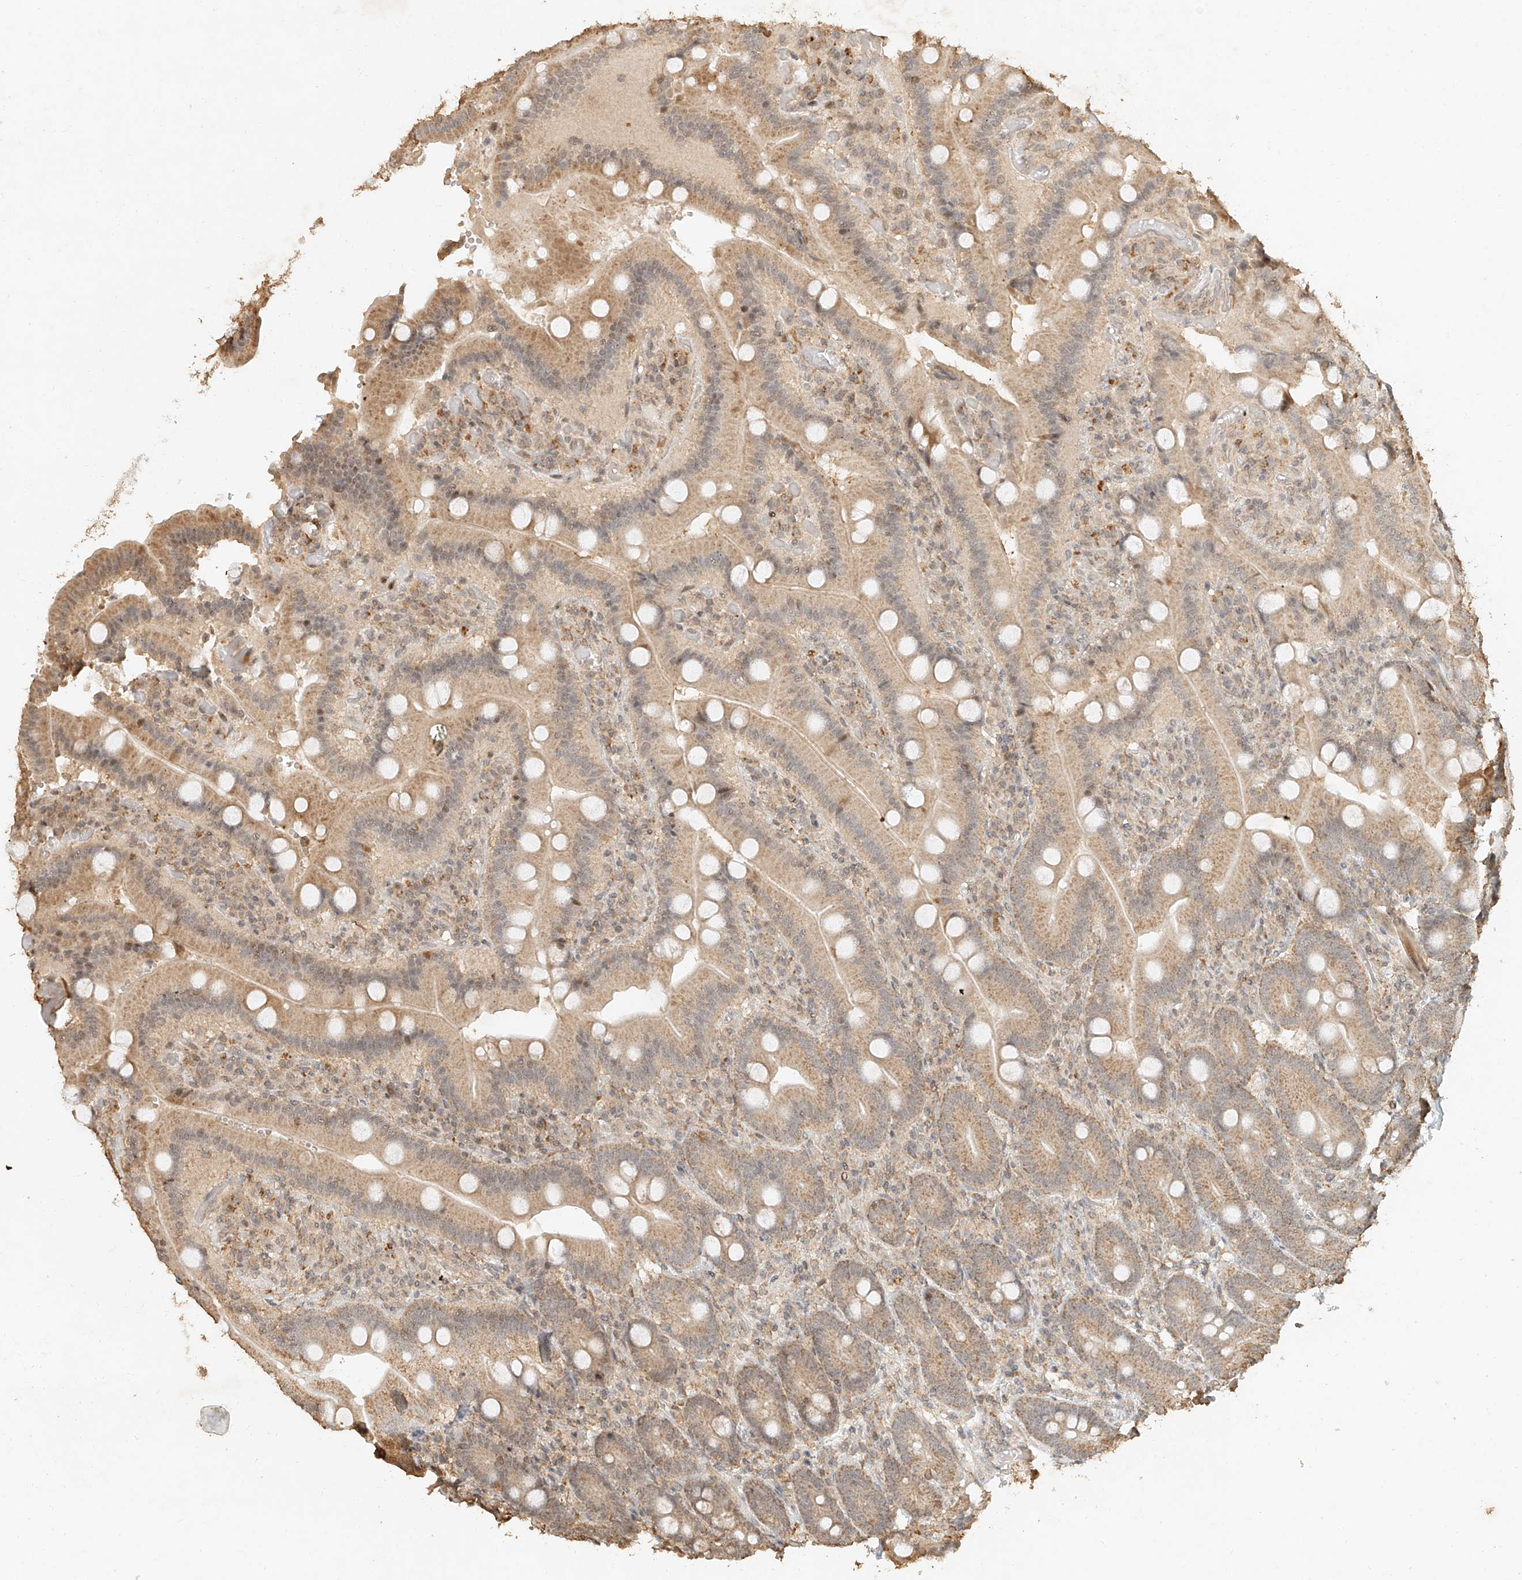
{"staining": {"intensity": "moderate", "quantity": ">75%", "location": "cytoplasmic/membranous"}, "tissue": "duodenum", "cell_type": "Glandular cells", "image_type": "normal", "snomed": [{"axis": "morphology", "description": "Normal tissue, NOS"}, {"axis": "topography", "description": "Duodenum"}], "caption": "Protein expression analysis of normal human duodenum reveals moderate cytoplasmic/membranous positivity in approximately >75% of glandular cells.", "gene": "CXorf58", "patient": {"sex": "female", "age": 62}}